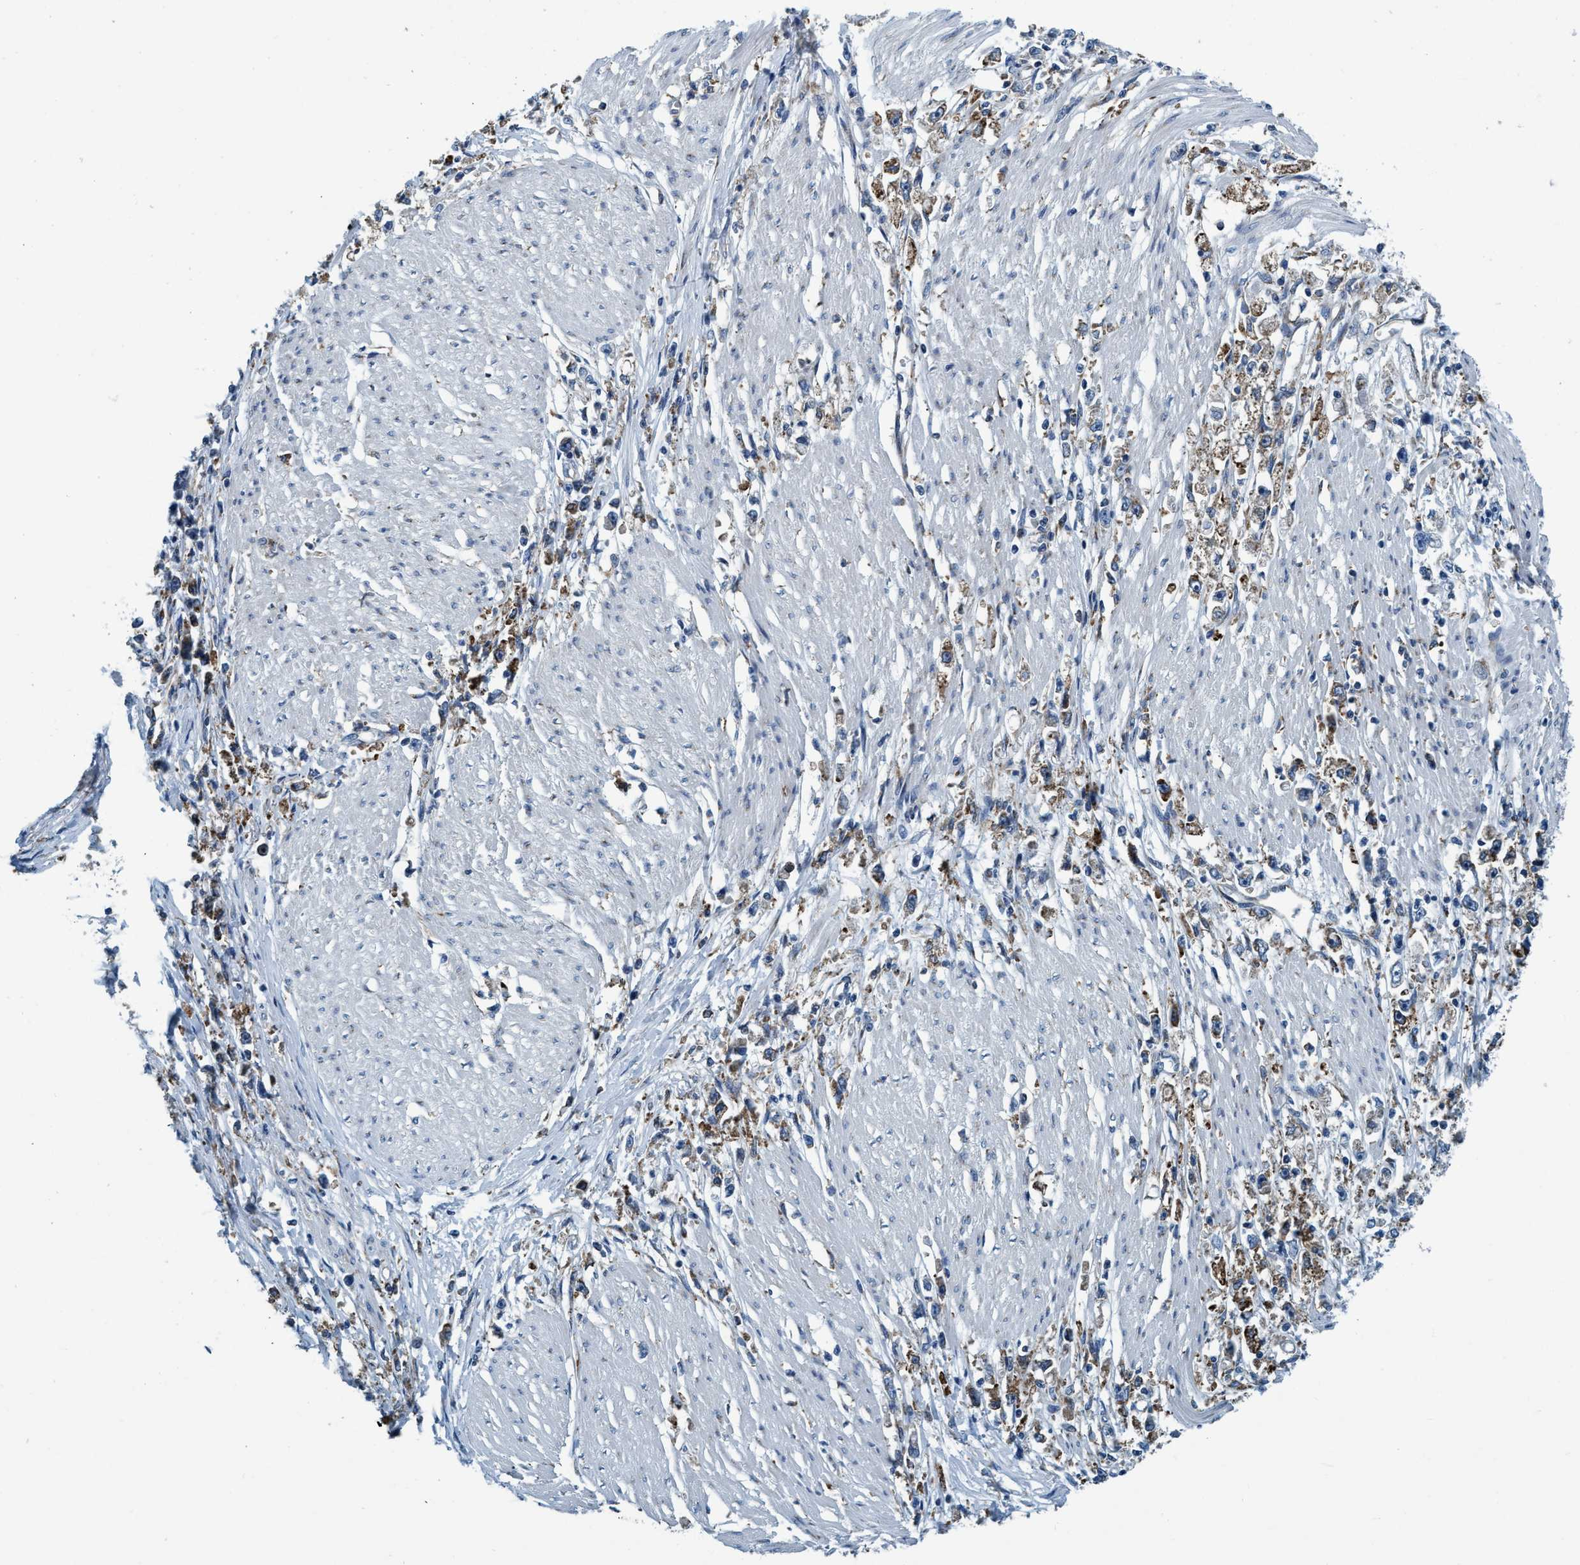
{"staining": {"intensity": "moderate", "quantity": "25%-75%", "location": "cytoplasmic/membranous"}, "tissue": "stomach cancer", "cell_type": "Tumor cells", "image_type": "cancer", "snomed": [{"axis": "morphology", "description": "Adenocarcinoma, NOS"}, {"axis": "topography", "description": "Stomach"}], "caption": "Stomach adenocarcinoma was stained to show a protein in brown. There is medium levels of moderate cytoplasmic/membranous expression in approximately 25%-75% of tumor cells. (DAB (3,3'-diaminobenzidine) = brown stain, brightfield microscopy at high magnification).", "gene": "ARMC9", "patient": {"sex": "female", "age": 59}}